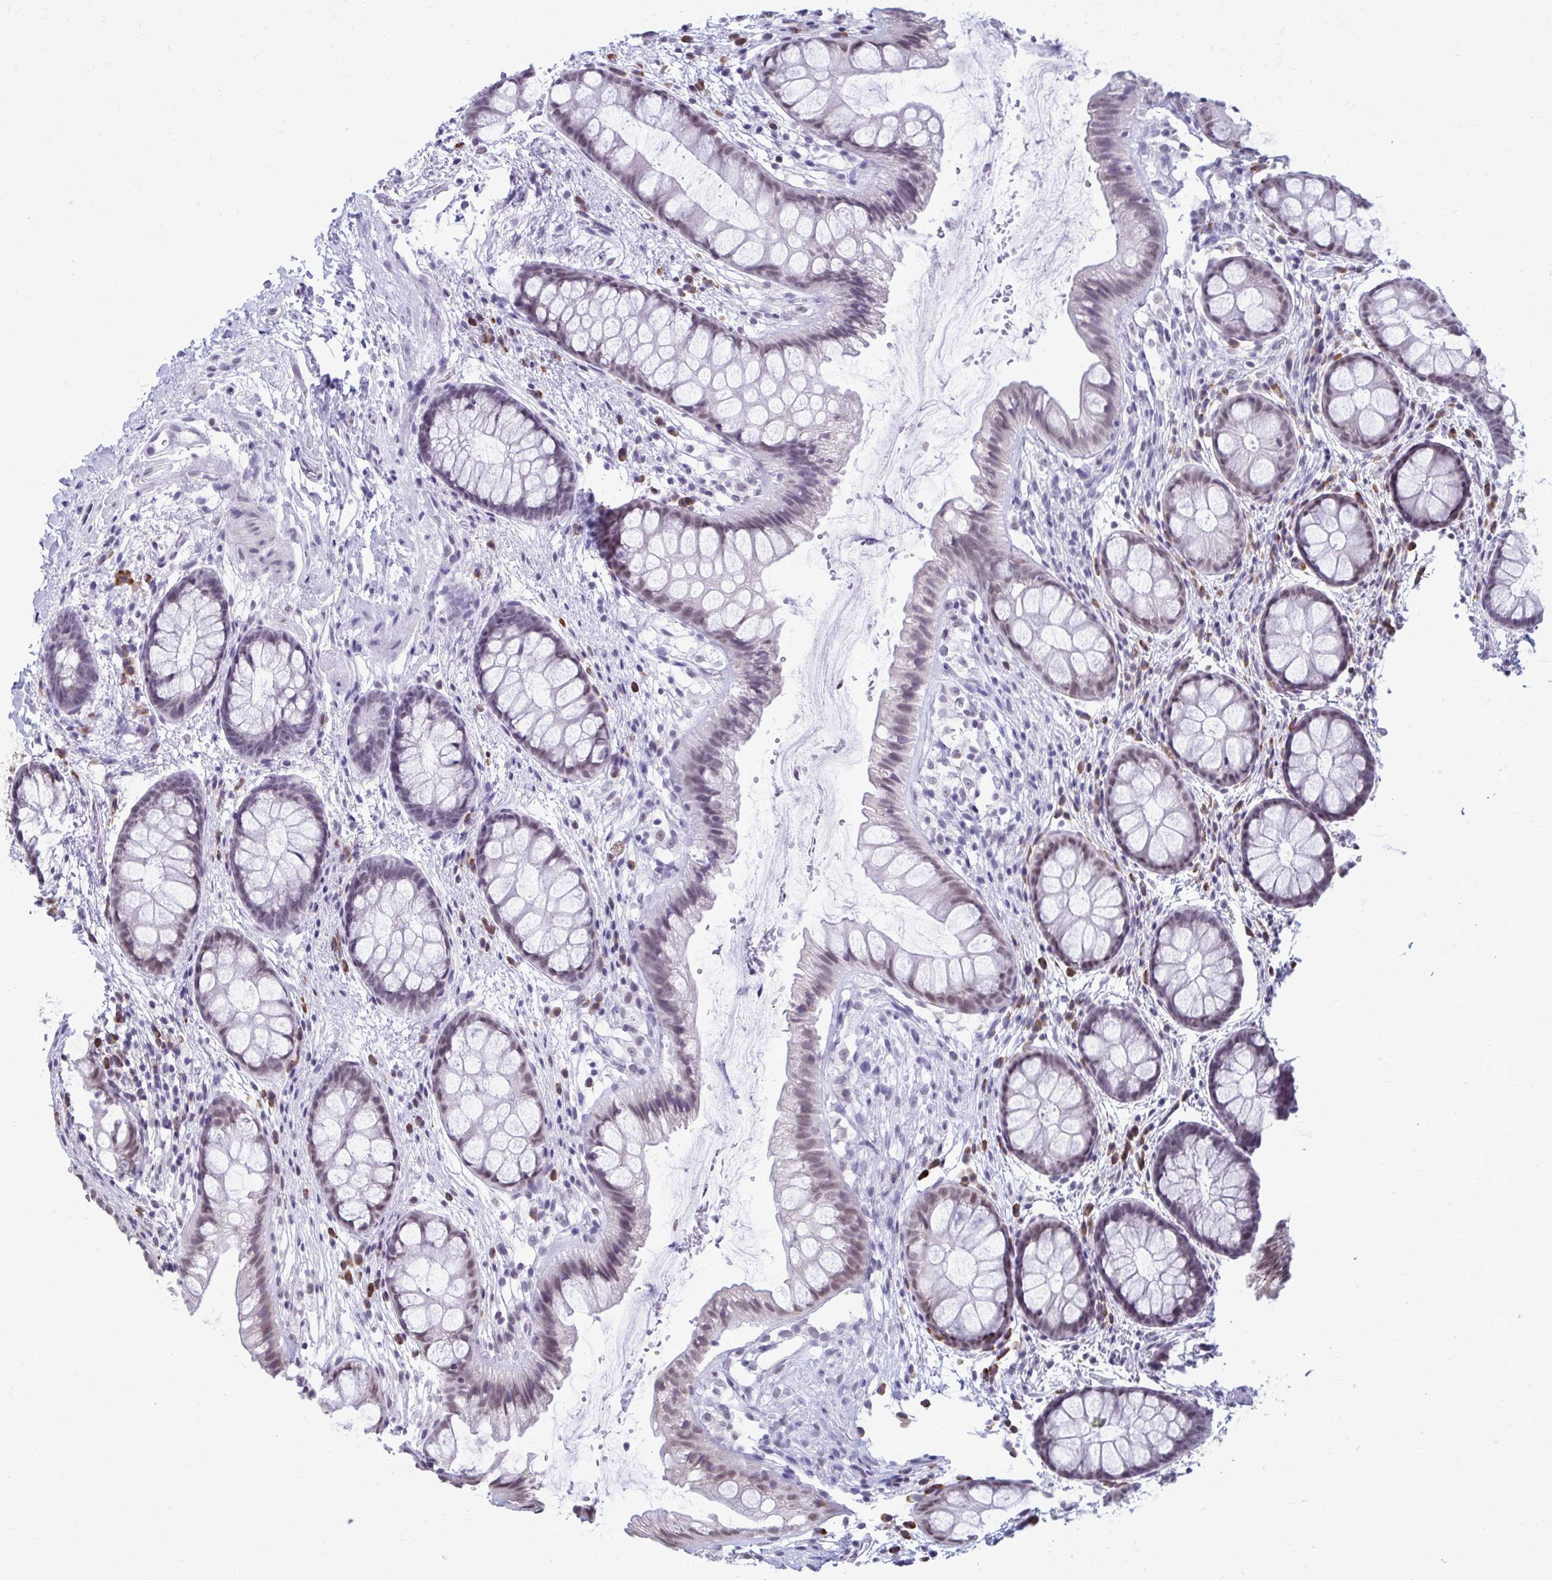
{"staining": {"intensity": "weak", "quantity": "<25%", "location": "nuclear"}, "tissue": "rectum", "cell_type": "Glandular cells", "image_type": "normal", "snomed": [{"axis": "morphology", "description": "Normal tissue, NOS"}, {"axis": "topography", "description": "Rectum"}], "caption": "There is no significant positivity in glandular cells of rectum. (Immunohistochemistry, brightfield microscopy, high magnification).", "gene": "PROSER1", "patient": {"sex": "female", "age": 62}}